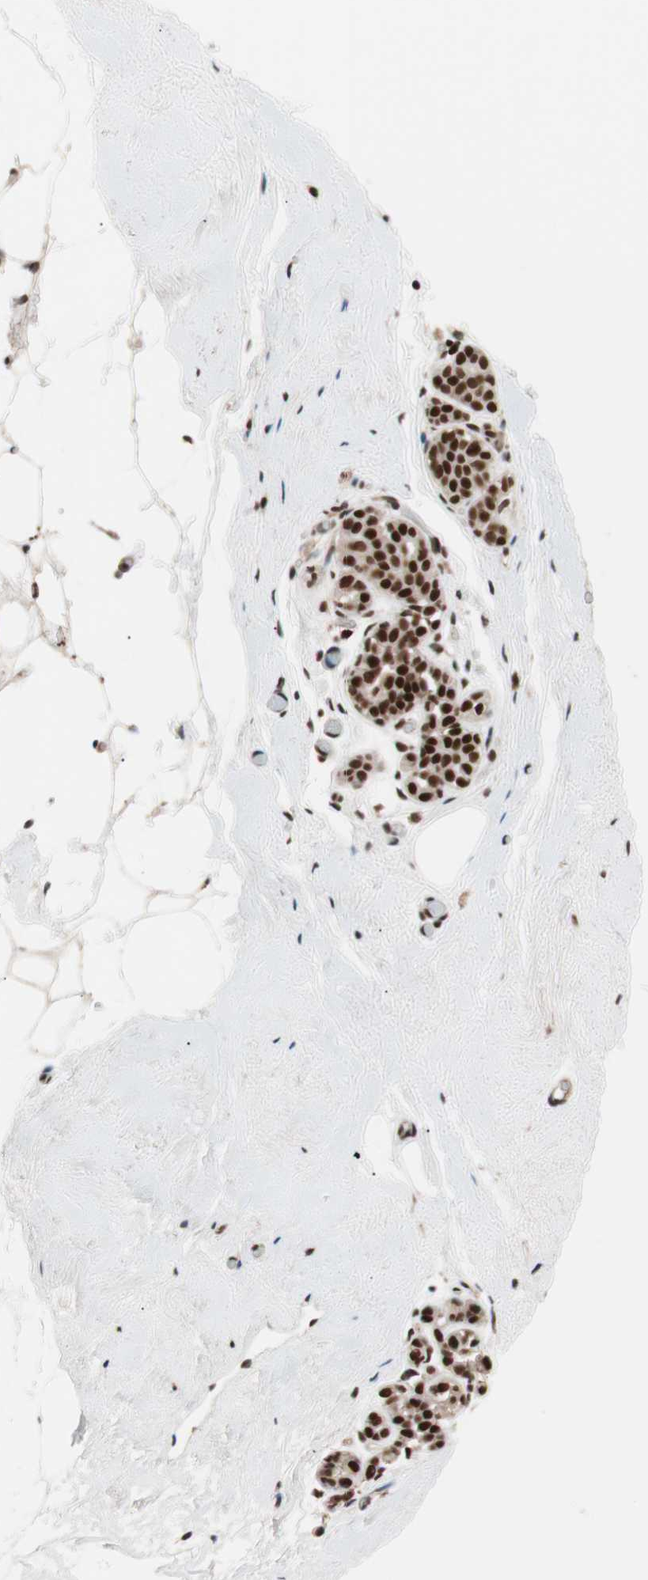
{"staining": {"intensity": "moderate", "quantity": ">75%", "location": "cytoplasmic/membranous,nuclear"}, "tissue": "breast", "cell_type": "Adipocytes", "image_type": "normal", "snomed": [{"axis": "morphology", "description": "Normal tissue, NOS"}, {"axis": "topography", "description": "Breast"}], "caption": "Protein expression analysis of benign human breast reveals moderate cytoplasmic/membranous,nuclear staining in approximately >75% of adipocytes. The staining was performed using DAB (3,3'-diaminobenzidine), with brown indicating positive protein expression. Nuclei are stained blue with hematoxylin.", "gene": "CHAMP1", "patient": {"sex": "female", "age": 75}}